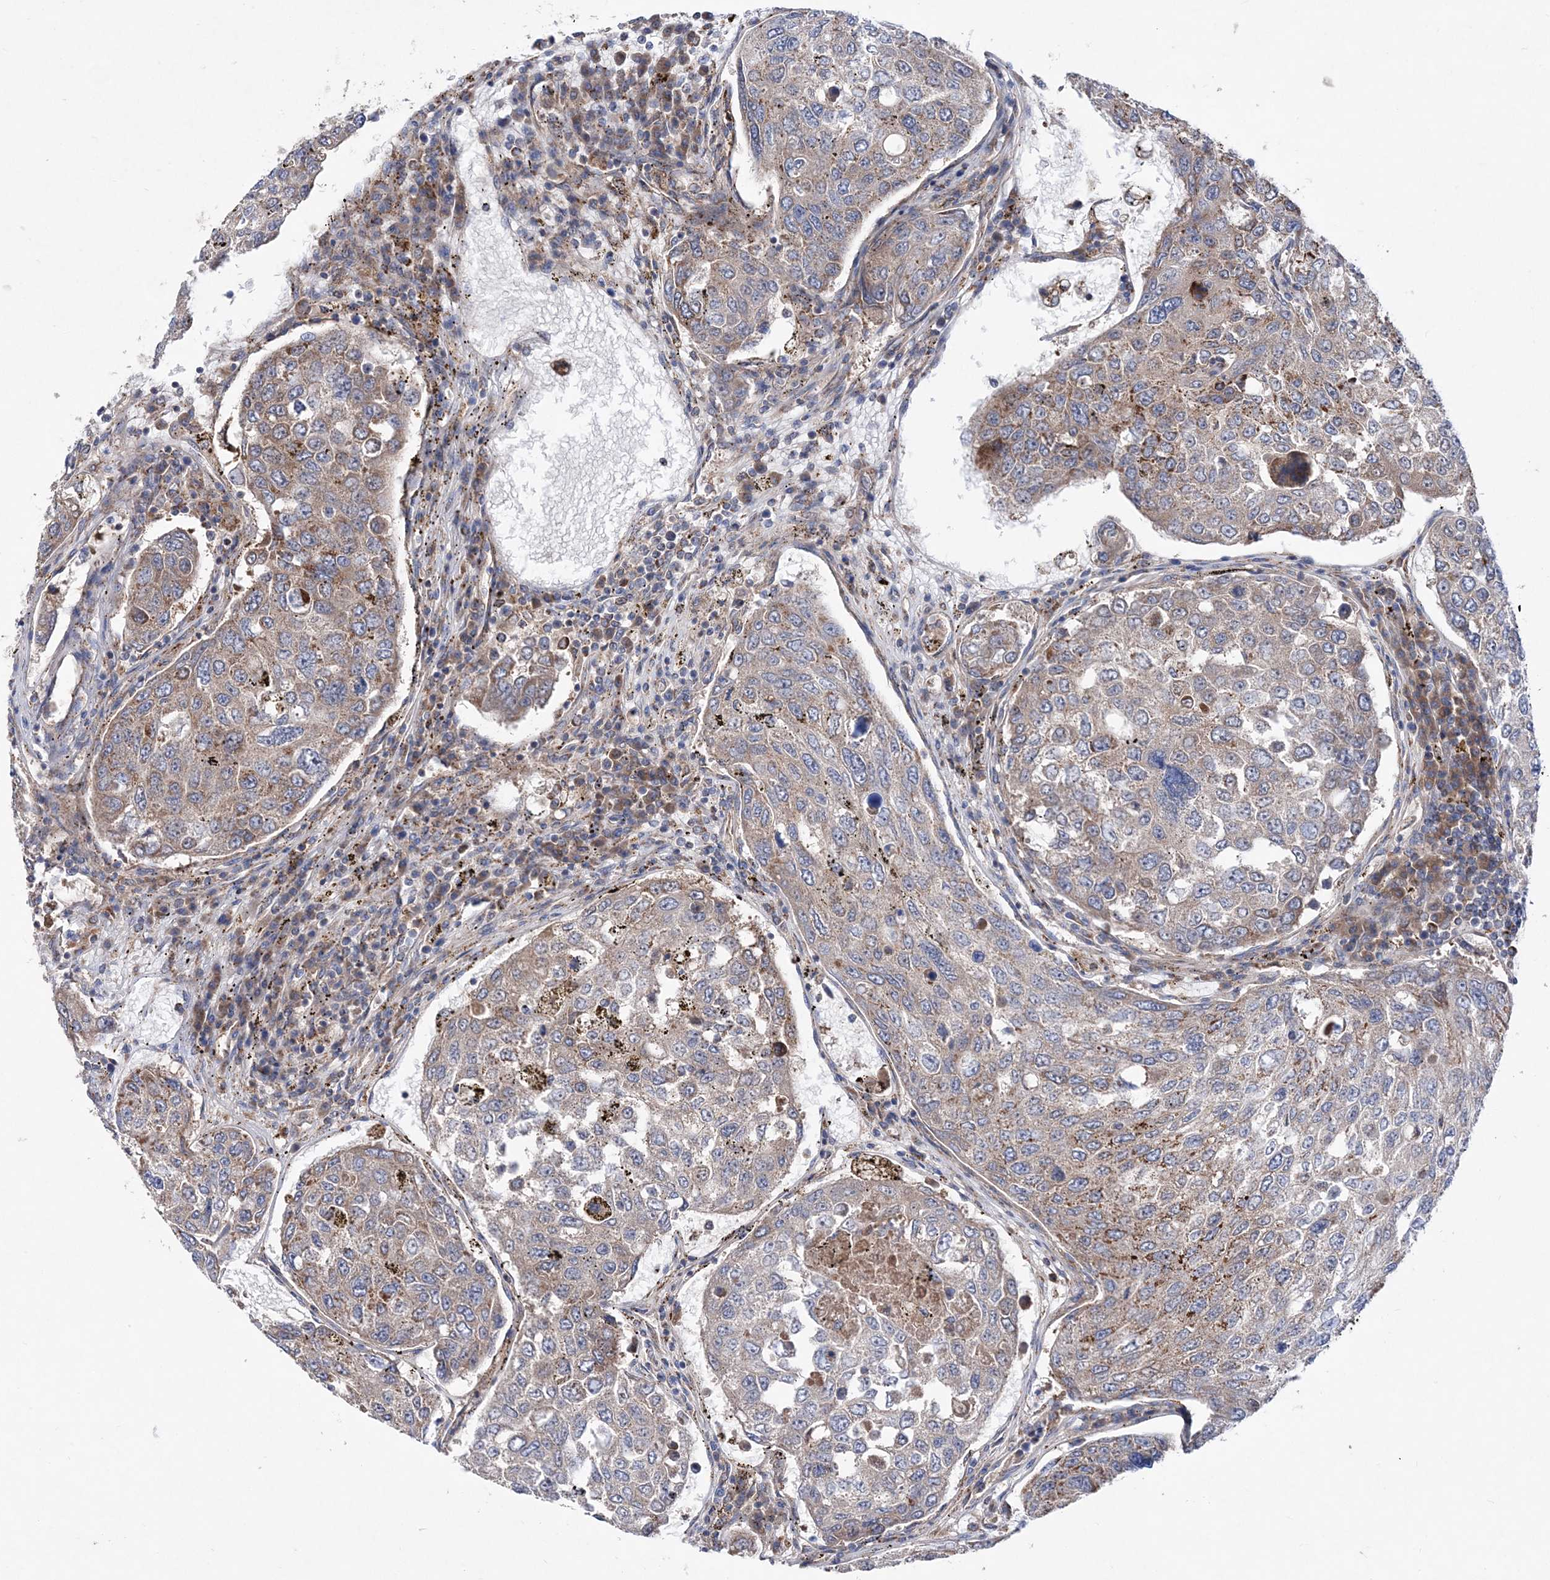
{"staining": {"intensity": "weak", "quantity": "25%-75%", "location": "cytoplasmic/membranous"}, "tissue": "urothelial cancer", "cell_type": "Tumor cells", "image_type": "cancer", "snomed": [{"axis": "morphology", "description": "Urothelial carcinoma, High grade"}, {"axis": "topography", "description": "Lymph node"}, {"axis": "topography", "description": "Urinary bladder"}], "caption": "About 25%-75% of tumor cells in urothelial cancer show weak cytoplasmic/membranous protein staining as visualized by brown immunohistochemical staining.", "gene": "NGLY1", "patient": {"sex": "male", "age": 51}}